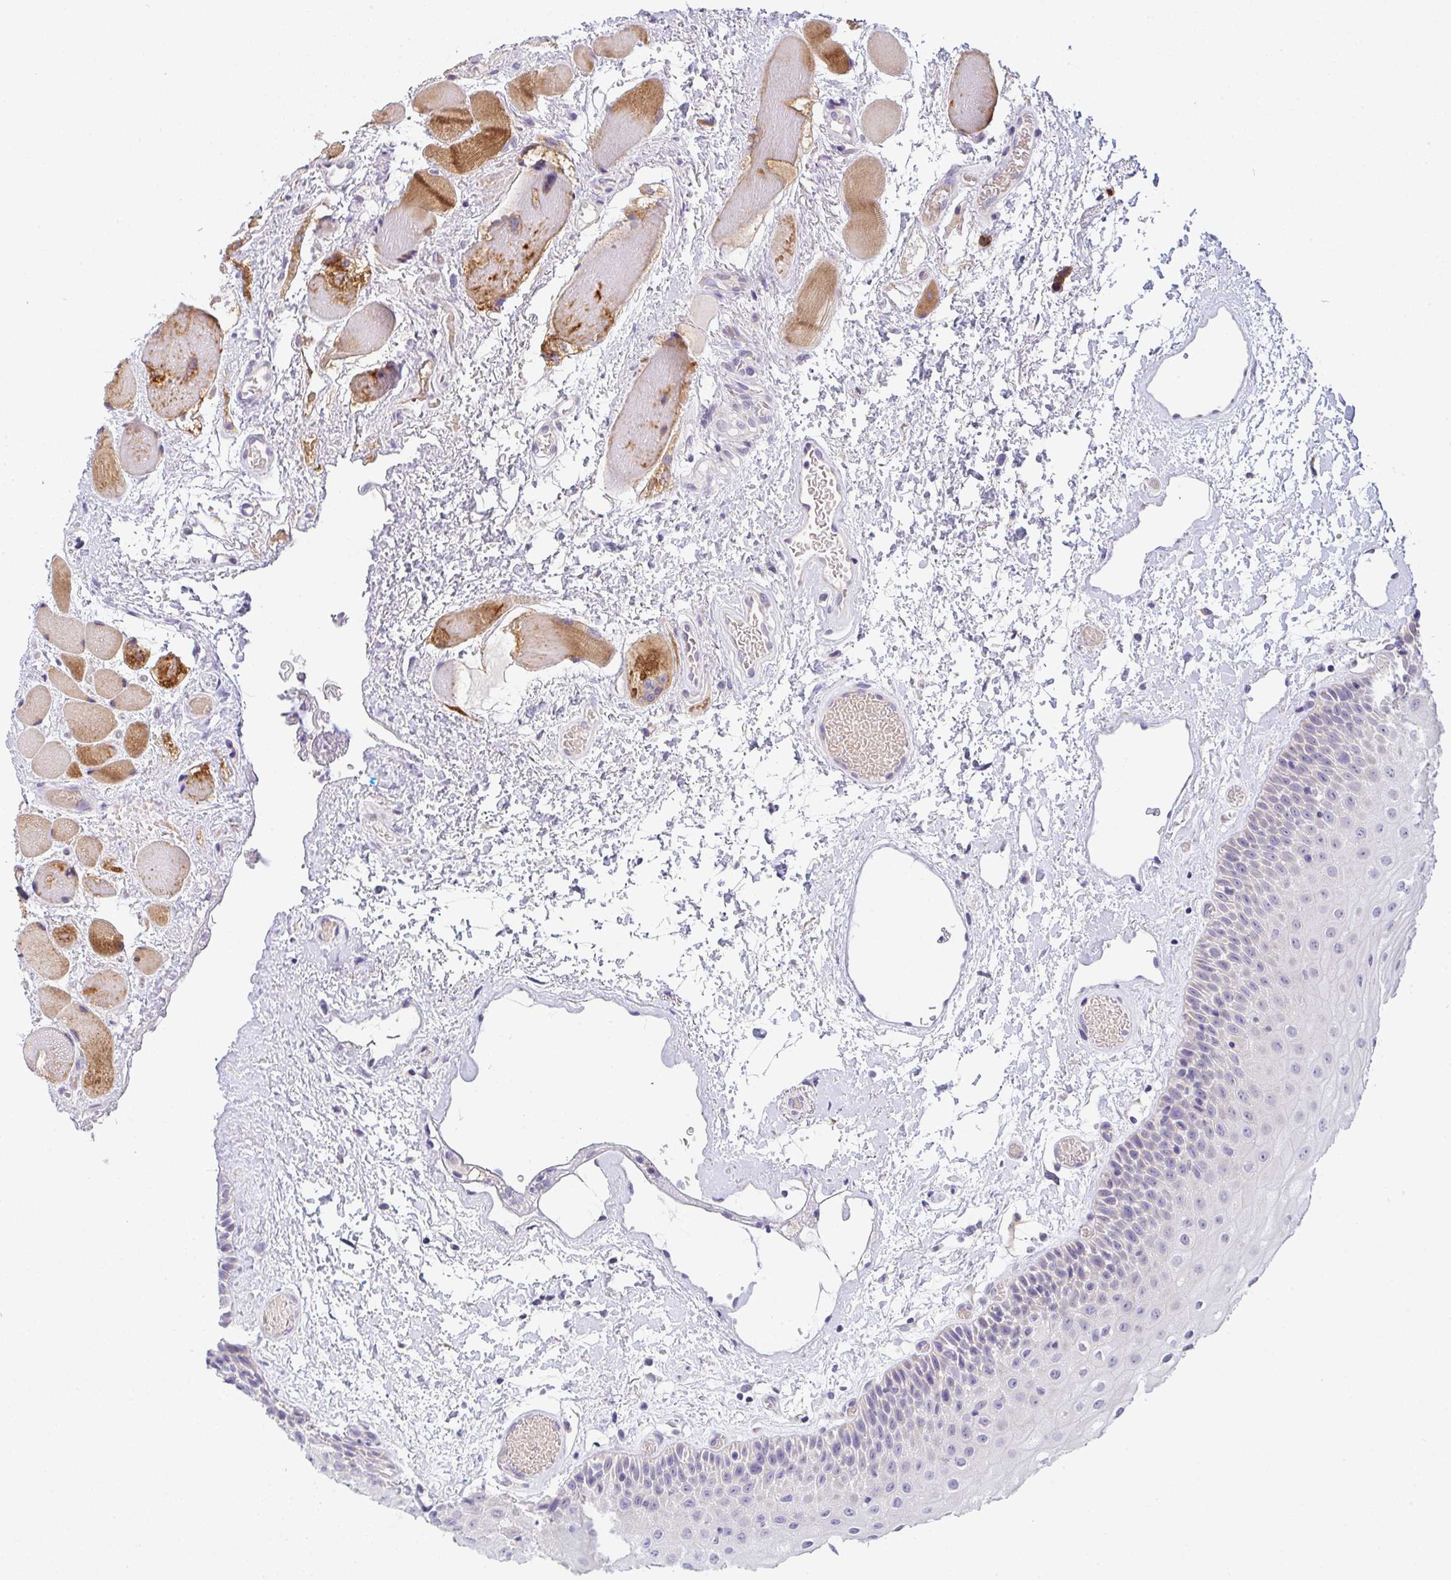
{"staining": {"intensity": "negative", "quantity": "none", "location": "none"}, "tissue": "oral mucosa", "cell_type": "Squamous epithelial cells", "image_type": "normal", "snomed": [{"axis": "morphology", "description": "Normal tissue, NOS"}, {"axis": "topography", "description": "Oral tissue"}], "caption": "The immunohistochemistry histopathology image has no significant staining in squamous epithelial cells of oral mucosa.", "gene": "CACNA1S", "patient": {"sex": "female", "age": 82}}